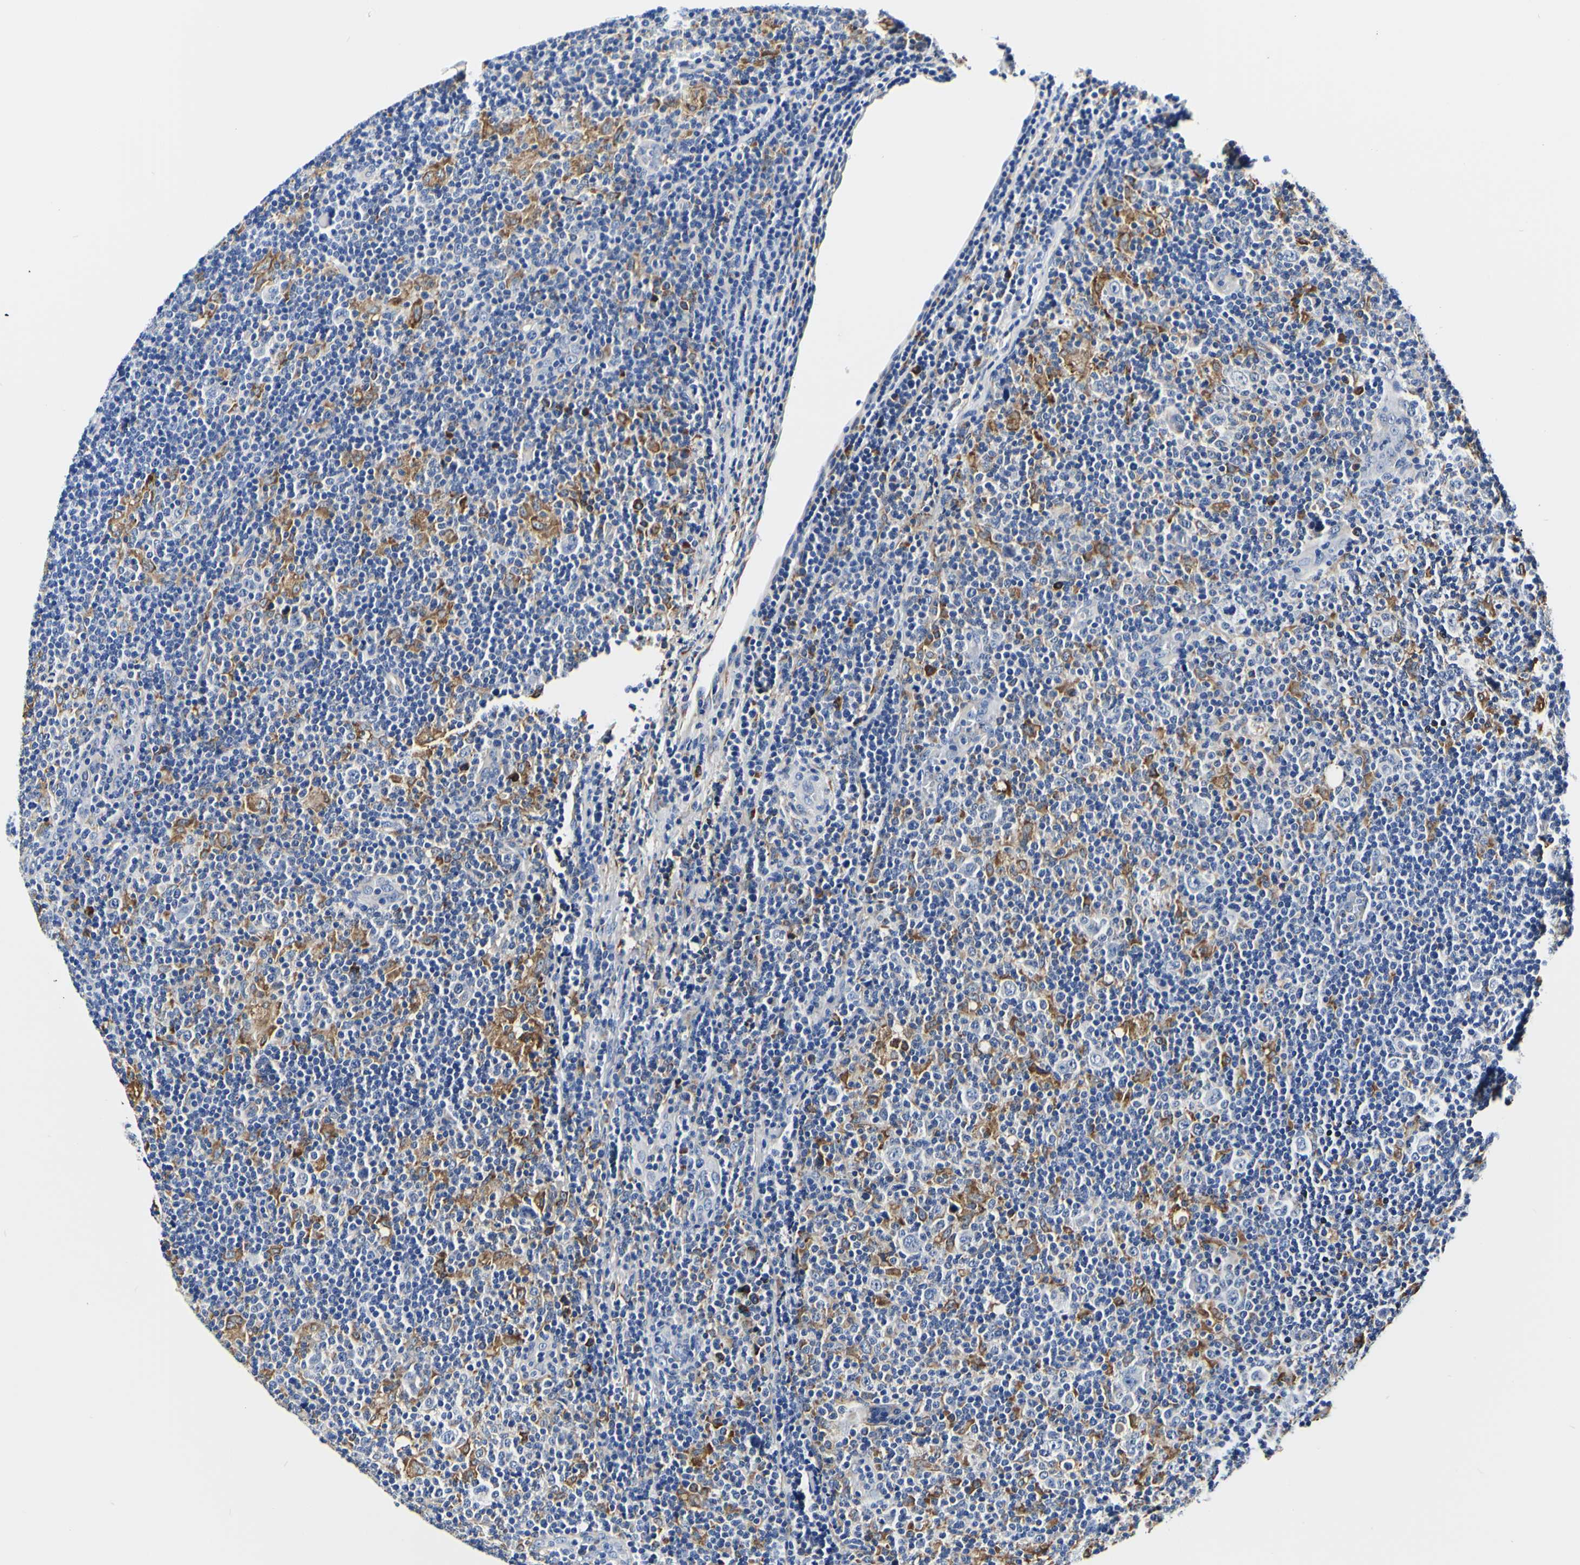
{"staining": {"intensity": "negative", "quantity": "none", "location": "none"}, "tissue": "lymphoma", "cell_type": "Tumor cells", "image_type": "cancer", "snomed": [{"axis": "morphology", "description": "Hodgkin's disease, NOS"}, {"axis": "topography", "description": "Lymph node"}], "caption": "IHC histopathology image of human lymphoma stained for a protein (brown), which displays no expression in tumor cells.", "gene": "P4HB", "patient": {"sex": "female", "age": 57}}